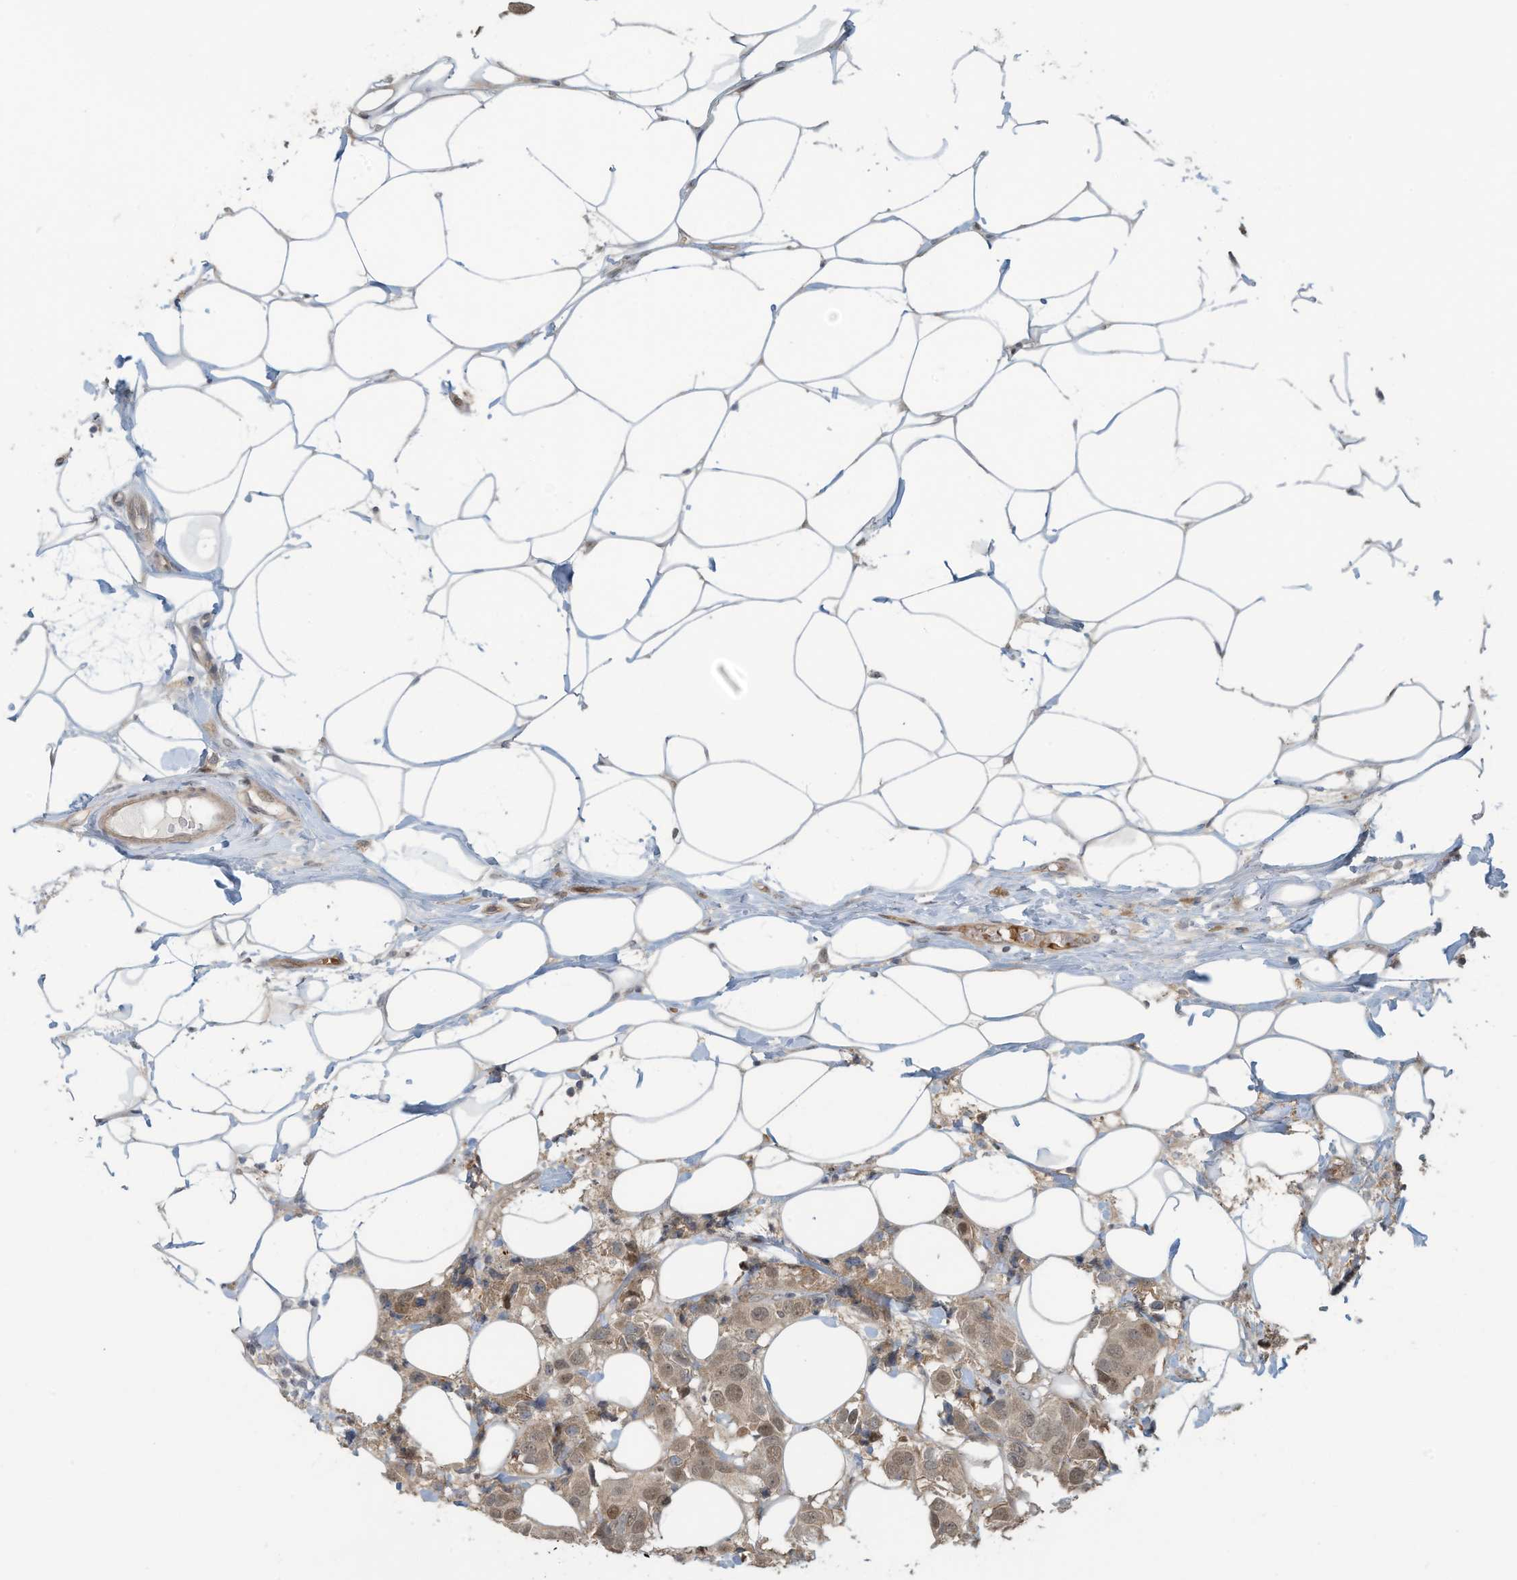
{"staining": {"intensity": "moderate", "quantity": ">75%", "location": "cytoplasmic/membranous,nuclear"}, "tissue": "breast cancer", "cell_type": "Tumor cells", "image_type": "cancer", "snomed": [{"axis": "morphology", "description": "Normal tissue, NOS"}, {"axis": "morphology", "description": "Duct carcinoma"}, {"axis": "topography", "description": "Breast"}], "caption": "Protein expression analysis of breast cancer shows moderate cytoplasmic/membranous and nuclear staining in approximately >75% of tumor cells.", "gene": "ERI2", "patient": {"sex": "female", "age": 39}}